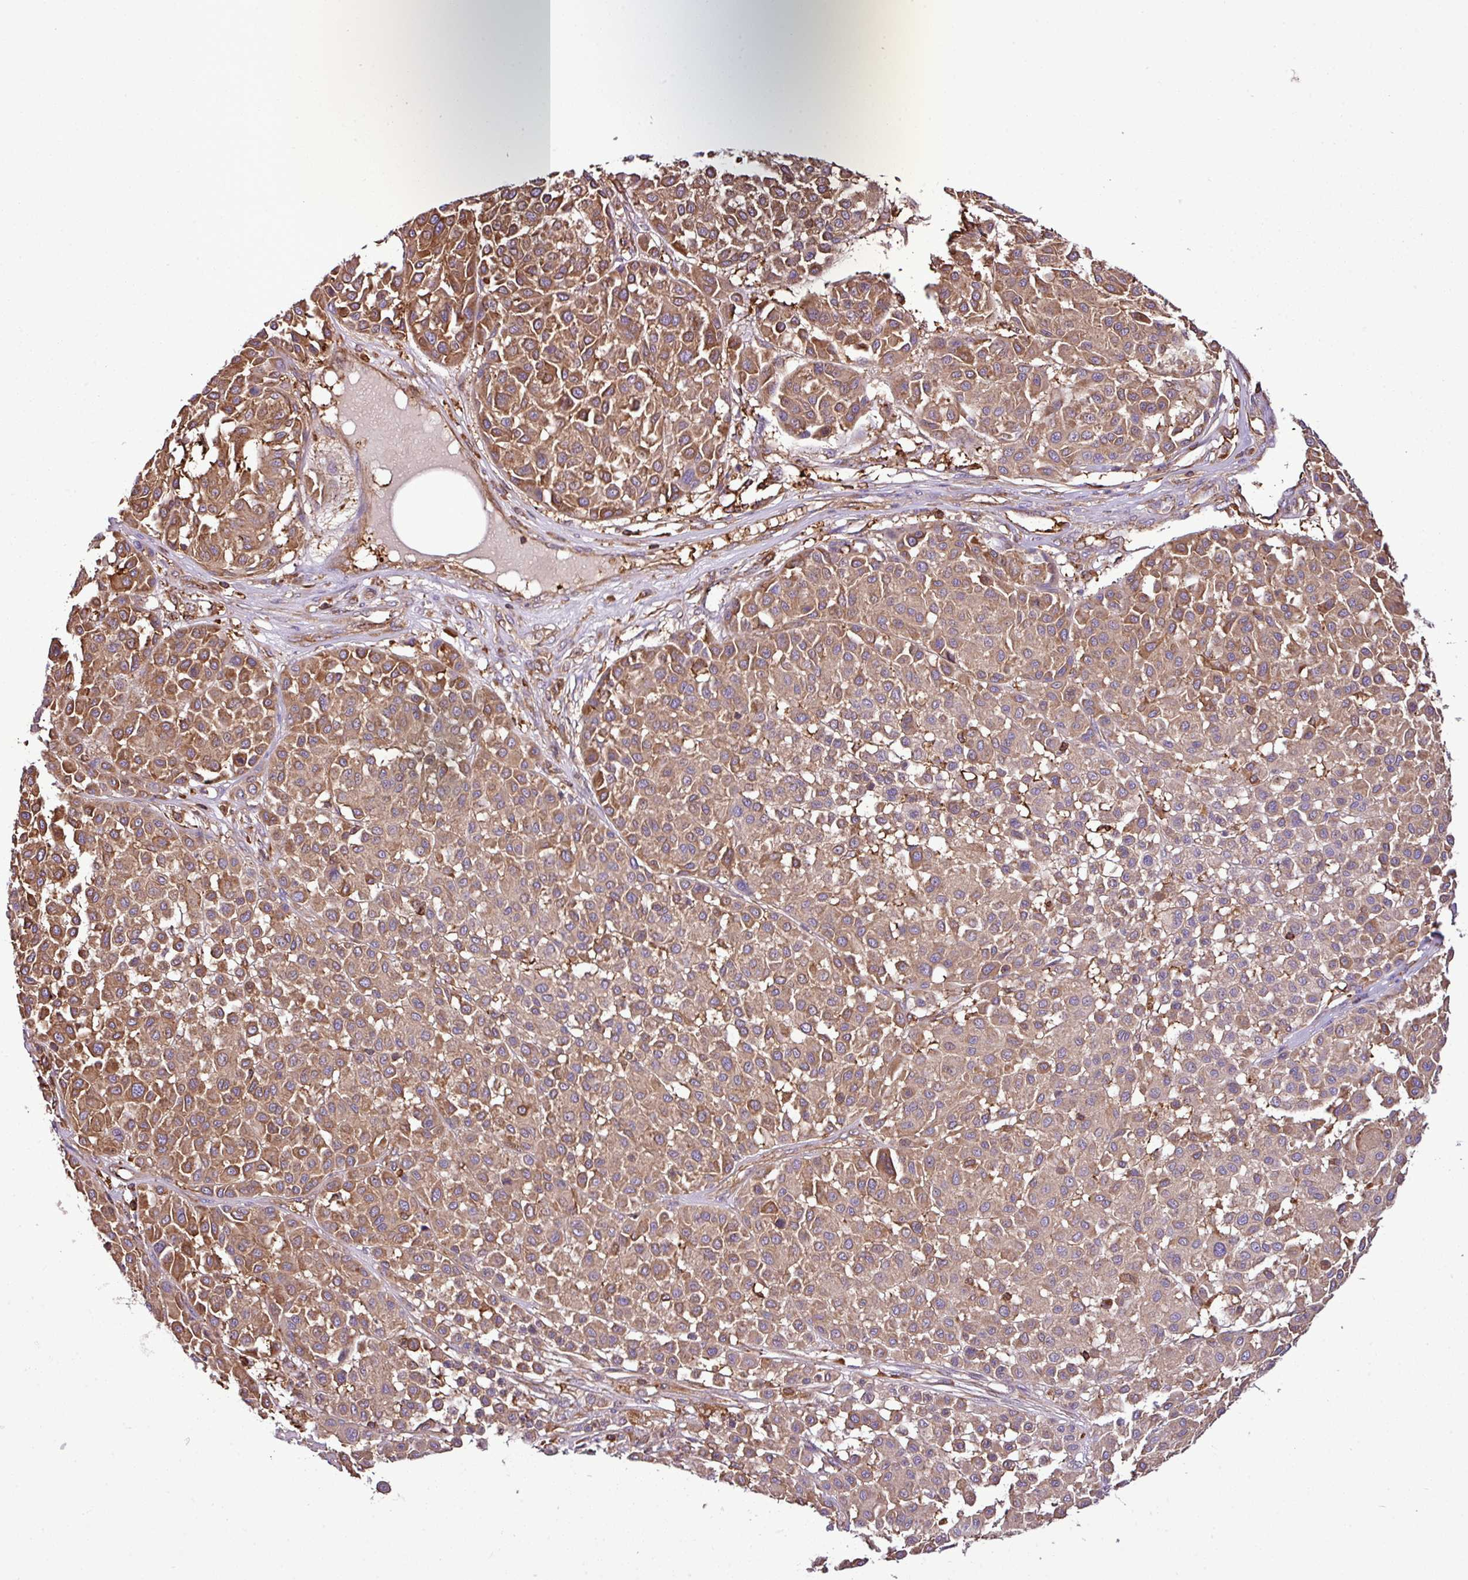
{"staining": {"intensity": "moderate", "quantity": ">75%", "location": "cytoplasmic/membranous"}, "tissue": "melanoma", "cell_type": "Tumor cells", "image_type": "cancer", "snomed": [{"axis": "morphology", "description": "Malignant melanoma, Metastatic site"}, {"axis": "topography", "description": "Soft tissue"}], "caption": "Melanoma stained for a protein demonstrates moderate cytoplasmic/membranous positivity in tumor cells.", "gene": "PGAP6", "patient": {"sex": "male", "age": 41}}